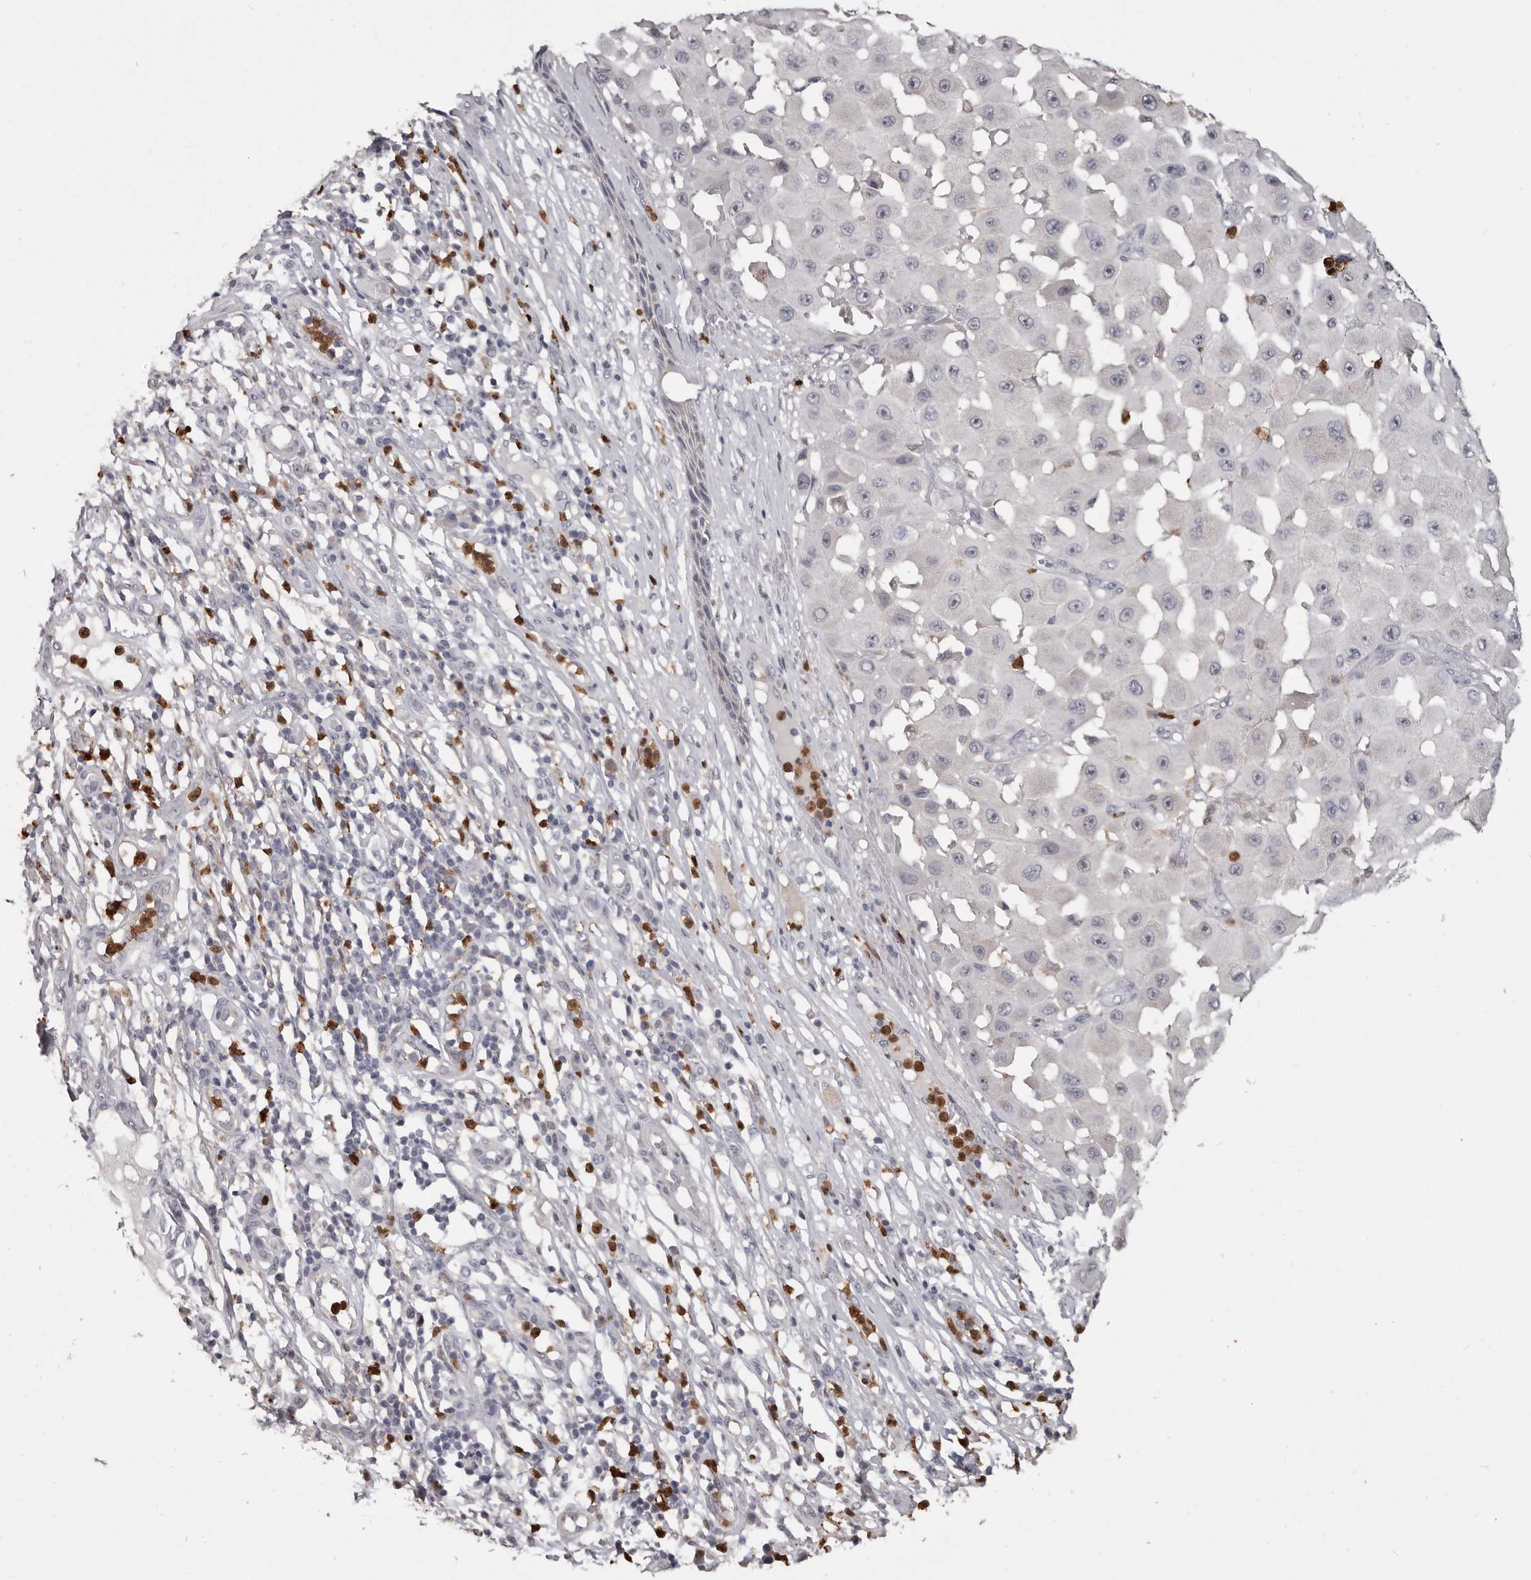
{"staining": {"intensity": "negative", "quantity": "none", "location": "none"}, "tissue": "melanoma", "cell_type": "Tumor cells", "image_type": "cancer", "snomed": [{"axis": "morphology", "description": "Malignant melanoma, NOS"}, {"axis": "topography", "description": "Skin"}], "caption": "DAB immunohistochemical staining of human melanoma exhibits no significant expression in tumor cells. (Immunohistochemistry, brightfield microscopy, high magnification).", "gene": "GPR157", "patient": {"sex": "female", "age": 81}}